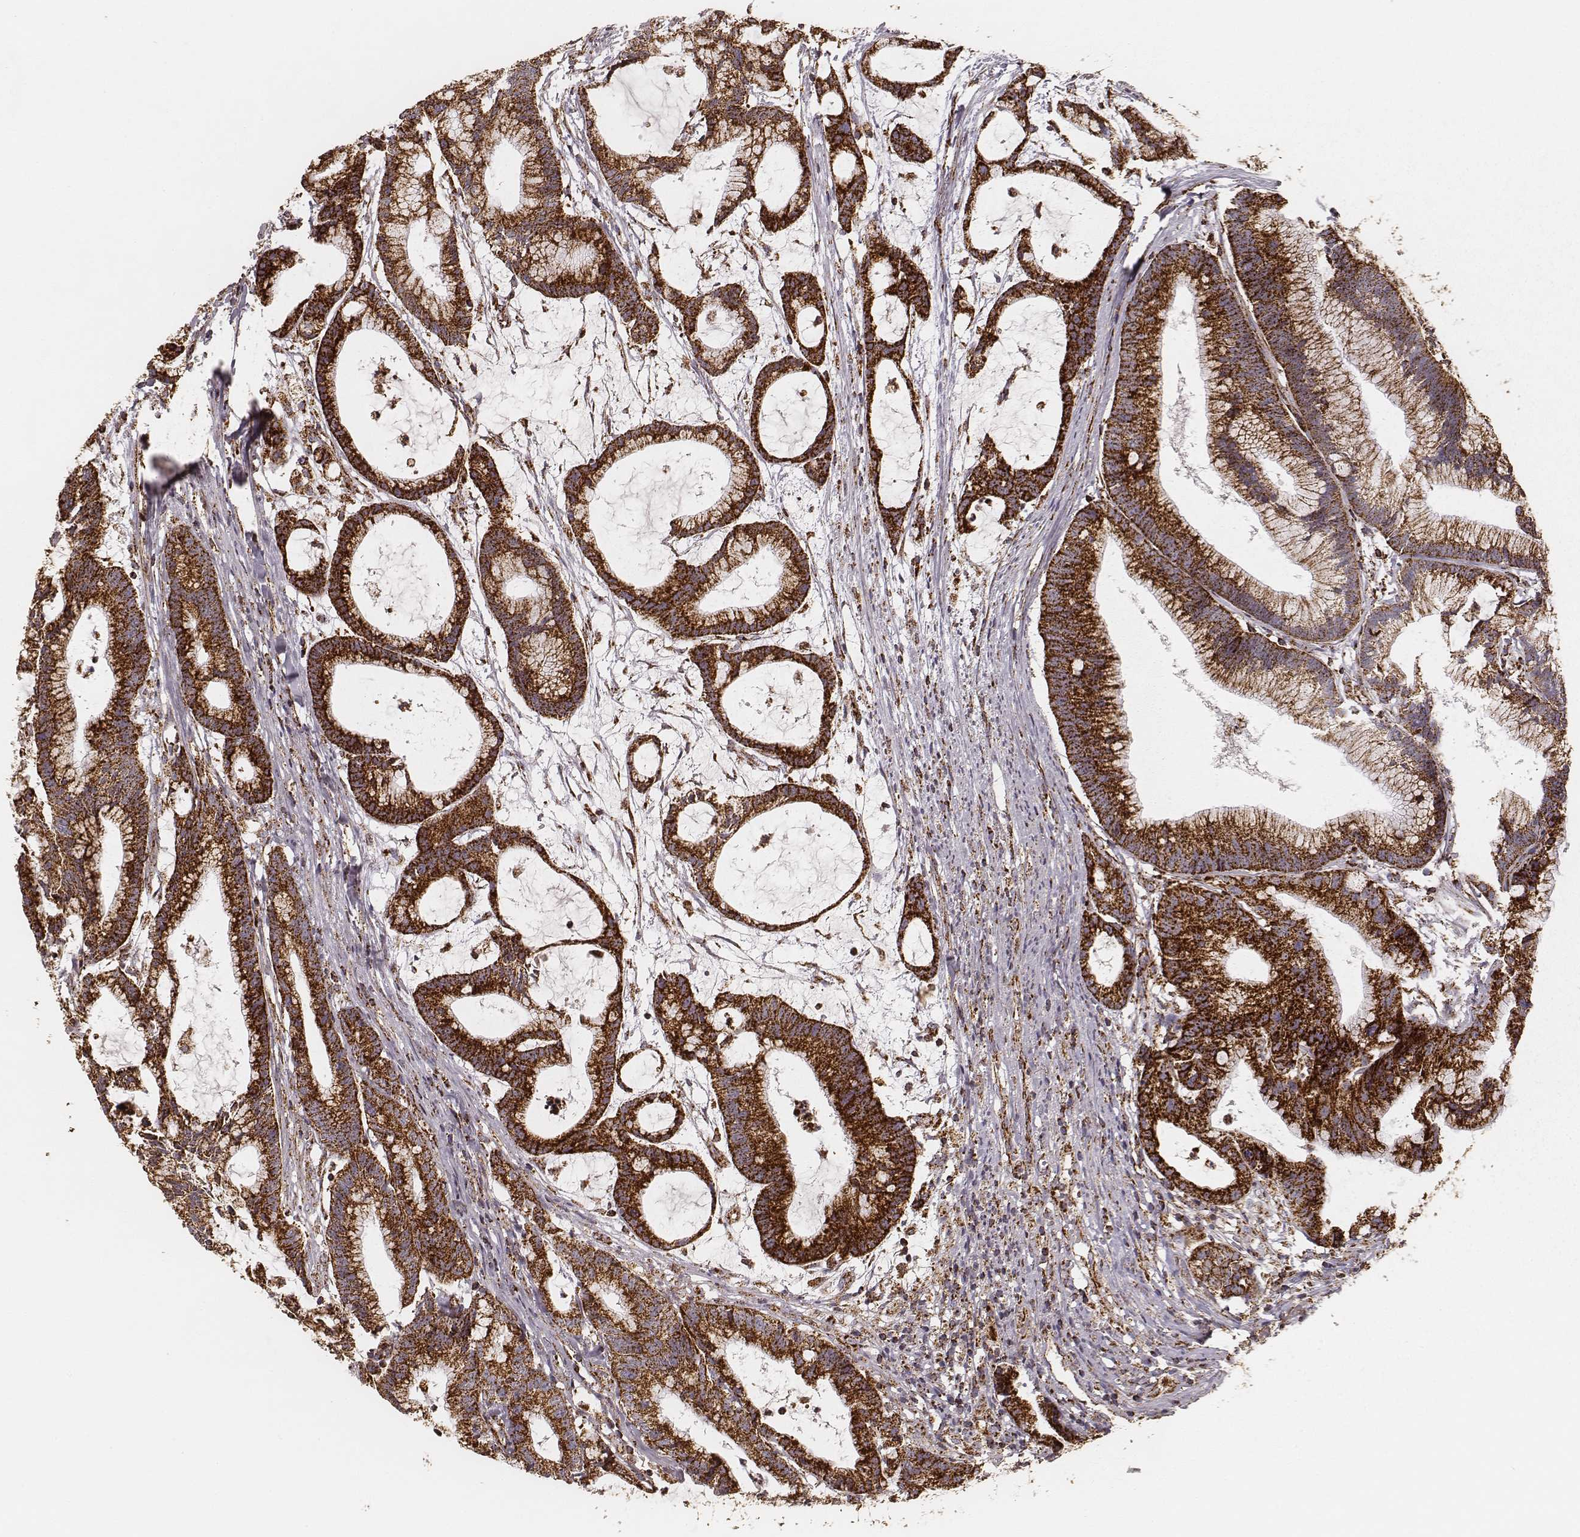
{"staining": {"intensity": "strong", "quantity": ">75%", "location": "cytoplasmic/membranous"}, "tissue": "colorectal cancer", "cell_type": "Tumor cells", "image_type": "cancer", "snomed": [{"axis": "morphology", "description": "Adenocarcinoma, NOS"}, {"axis": "topography", "description": "Colon"}], "caption": "There is high levels of strong cytoplasmic/membranous staining in tumor cells of colorectal cancer, as demonstrated by immunohistochemical staining (brown color).", "gene": "CS", "patient": {"sex": "female", "age": 78}}